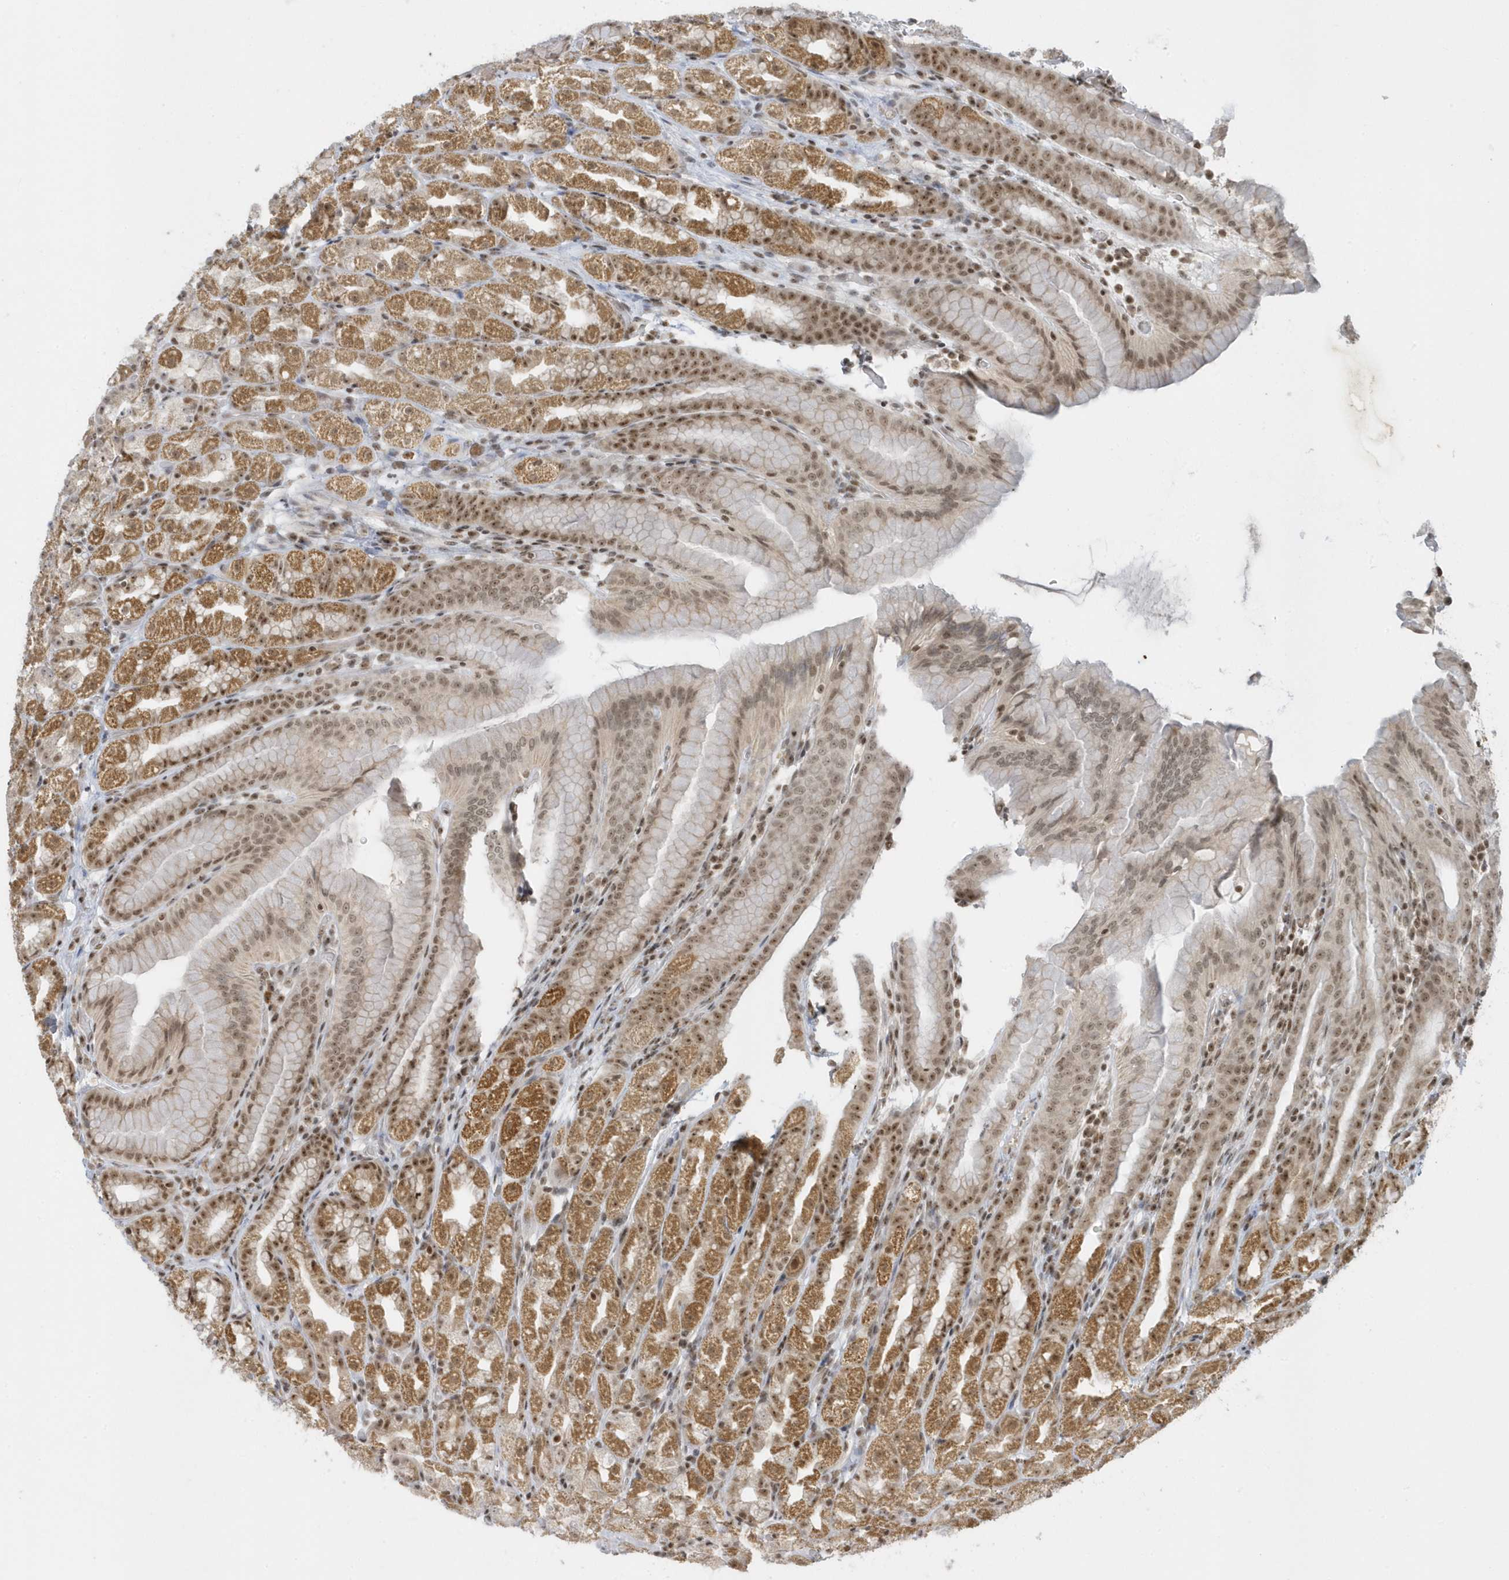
{"staining": {"intensity": "moderate", "quantity": ">75%", "location": "cytoplasmic/membranous,nuclear"}, "tissue": "stomach", "cell_type": "Glandular cells", "image_type": "normal", "snomed": [{"axis": "morphology", "description": "Normal tissue, NOS"}, {"axis": "topography", "description": "Stomach, upper"}], "caption": "IHC staining of normal stomach, which demonstrates medium levels of moderate cytoplasmic/membranous,nuclear positivity in about >75% of glandular cells indicating moderate cytoplasmic/membranous,nuclear protein positivity. The staining was performed using DAB (brown) for protein detection and nuclei were counterstained in hematoxylin (blue).", "gene": "ZNF740", "patient": {"sex": "male", "age": 68}}